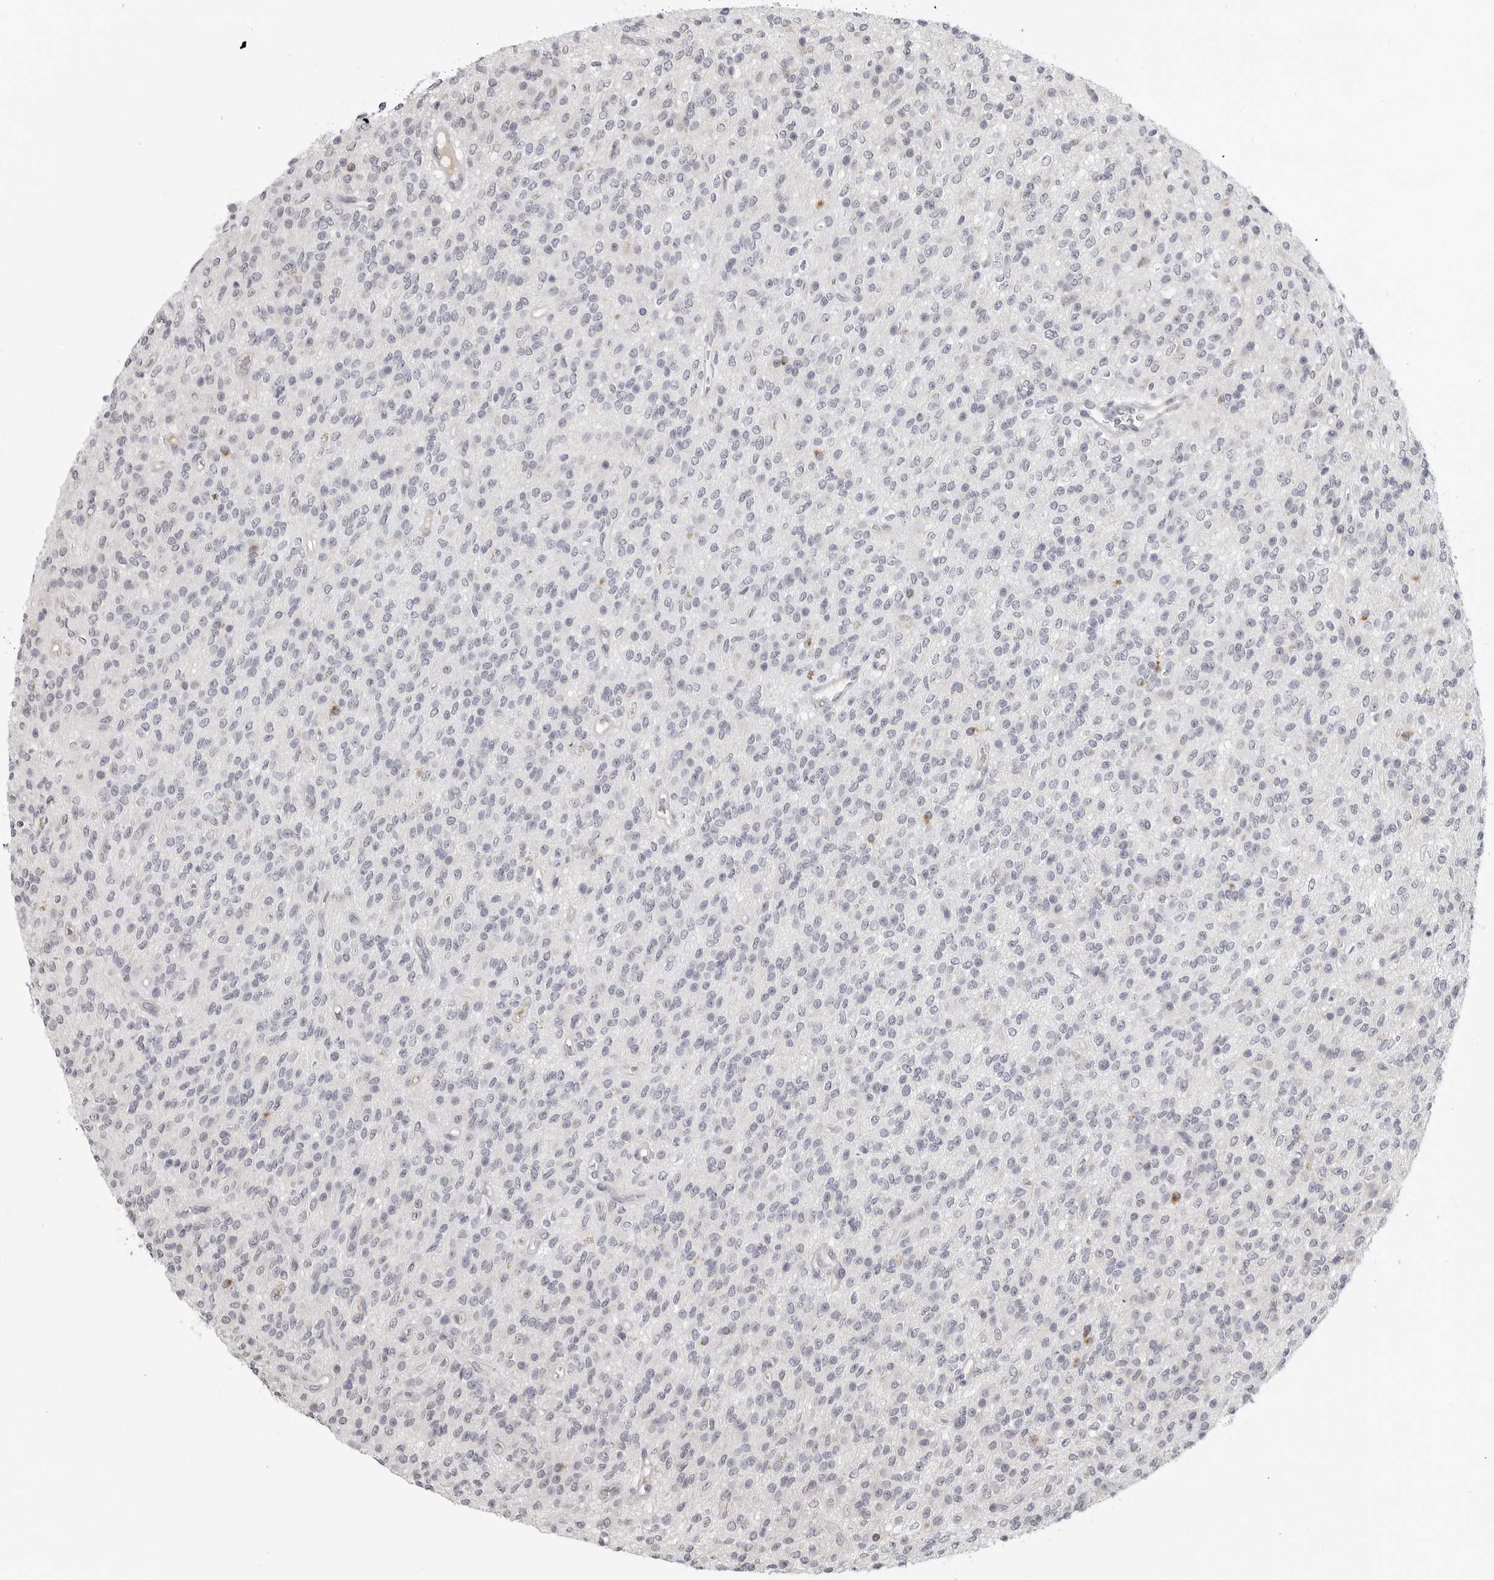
{"staining": {"intensity": "negative", "quantity": "none", "location": "none"}, "tissue": "glioma", "cell_type": "Tumor cells", "image_type": "cancer", "snomed": [{"axis": "morphology", "description": "Glioma, malignant, High grade"}, {"axis": "topography", "description": "Brain"}], "caption": "Tumor cells are negative for brown protein staining in malignant glioma (high-grade).", "gene": "MAP7D1", "patient": {"sex": "male", "age": 34}}